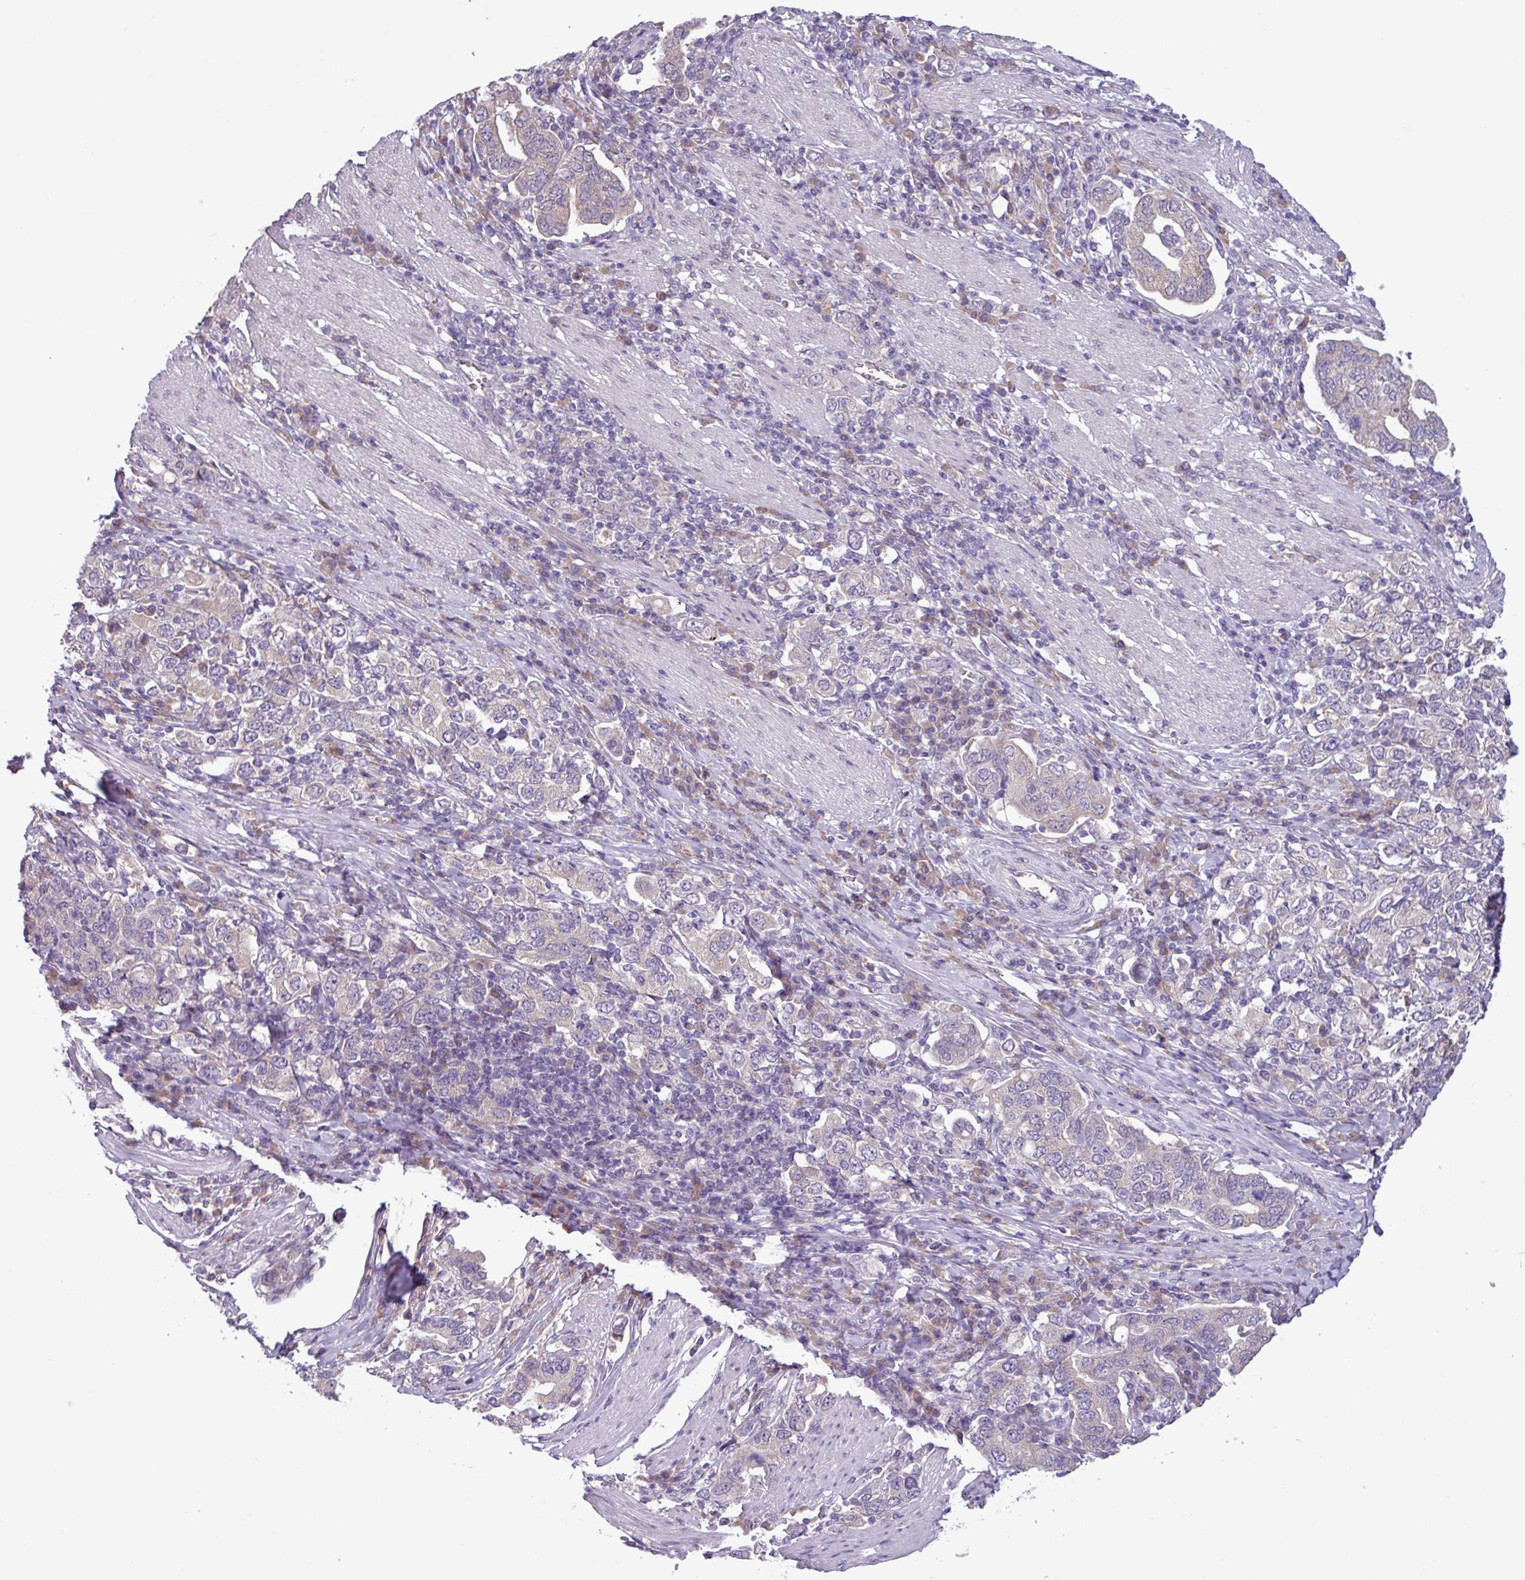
{"staining": {"intensity": "negative", "quantity": "none", "location": "none"}, "tissue": "stomach cancer", "cell_type": "Tumor cells", "image_type": "cancer", "snomed": [{"axis": "morphology", "description": "Adenocarcinoma, NOS"}, {"axis": "topography", "description": "Stomach, upper"}, {"axis": "topography", "description": "Stomach"}], "caption": "Stomach cancer stained for a protein using immunohistochemistry shows no staining tumor cells.", "gene": "C20orf27", "patient": {"sex": "male", "age": 62}}